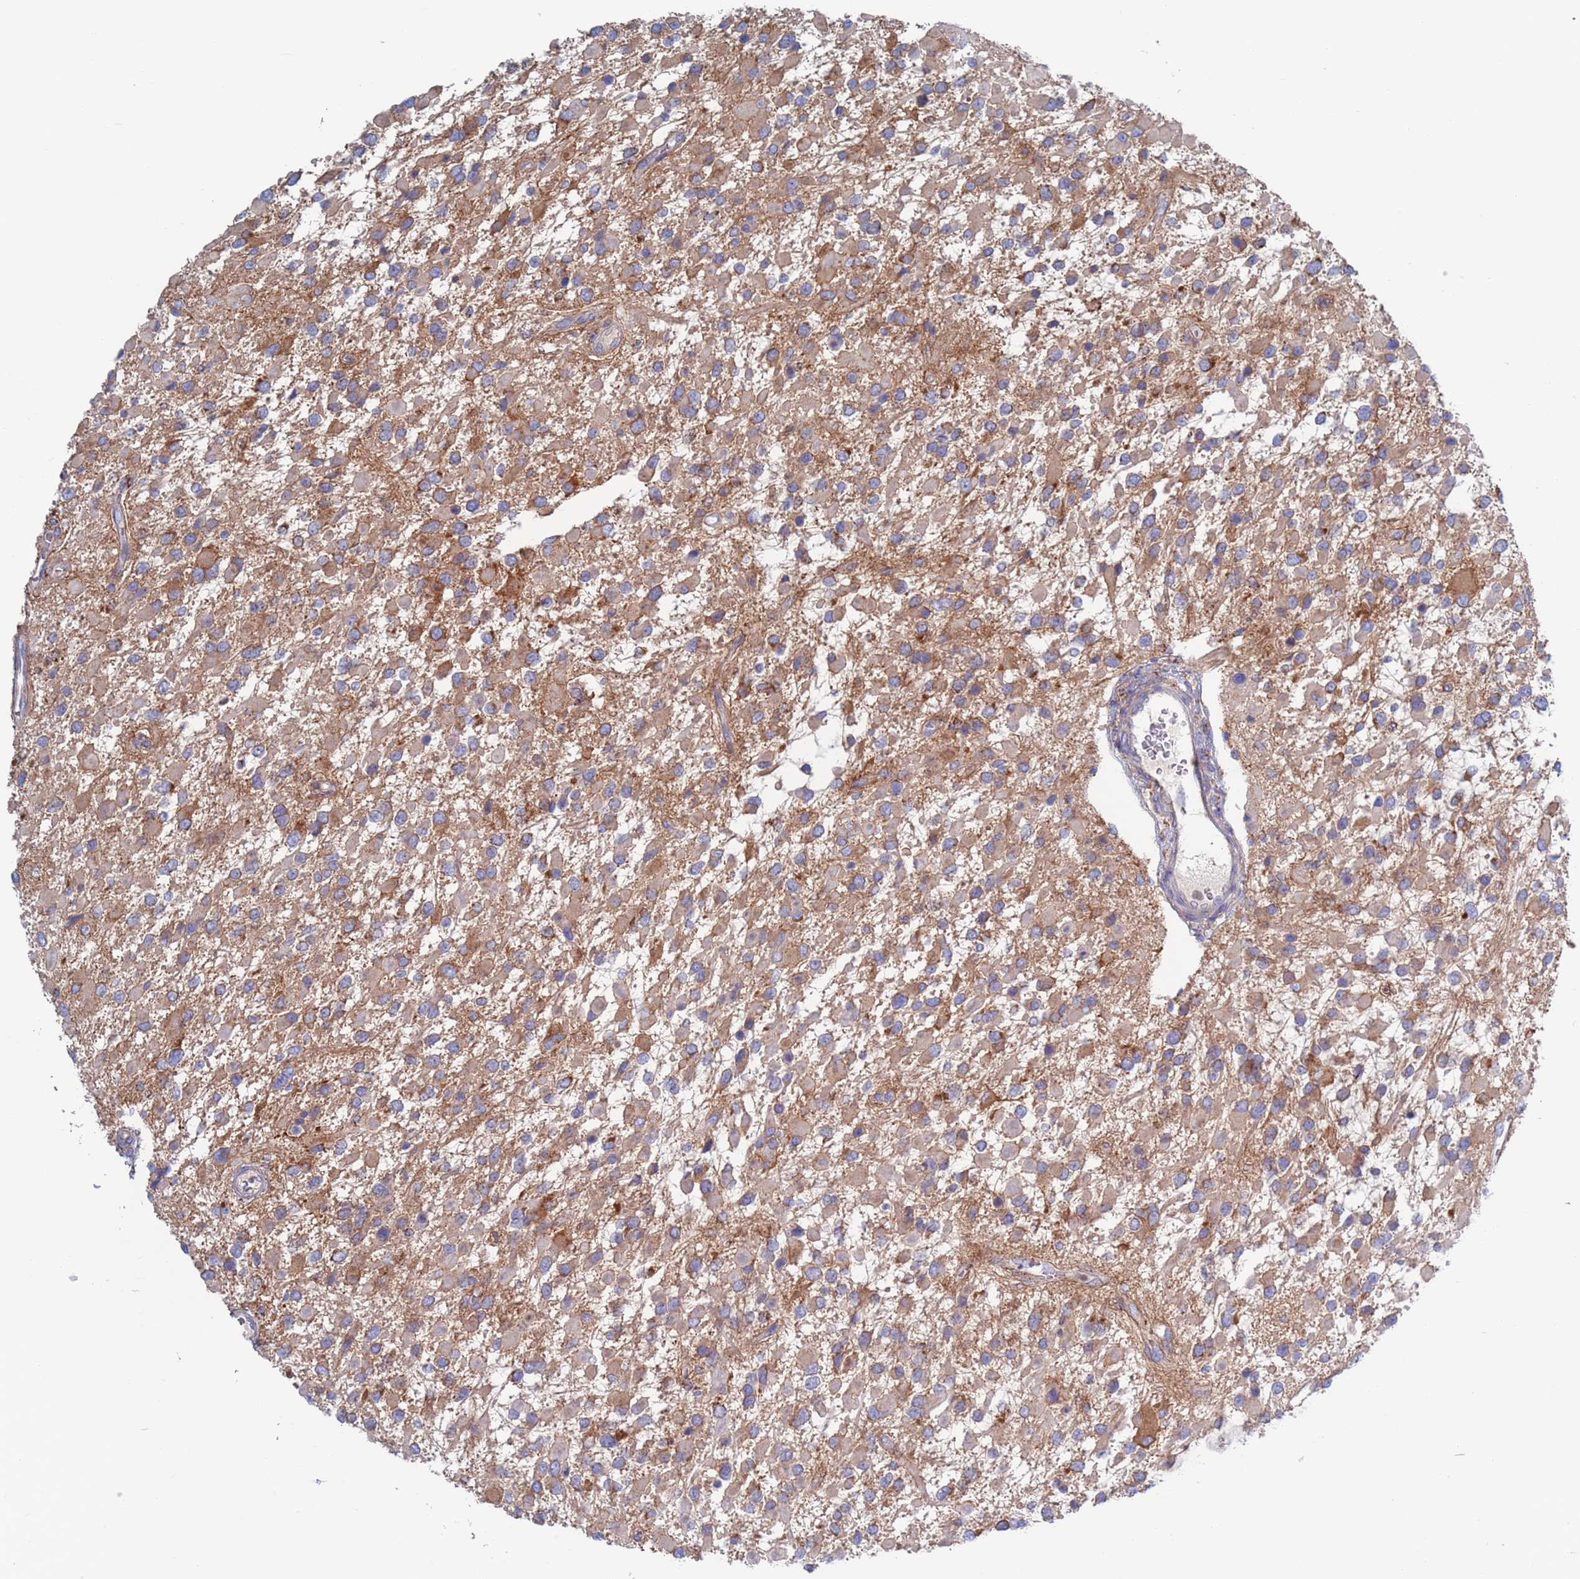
{"staining": {"intensity": "weak", "quantity": "25%-75%", "location": "cytoplasmic/membranous"}, "tissue": "glioma", "cell_type": "Tumor cells", "image_type": "cancer", "snomed": [{"axis": "morphology", "description": "Glioma, malignant, High grade"}, {"axis": "topography", "description": "Brain"}], "caption": "Tumor cells show low levels of weak cytoplasmic/membranous positivity in about 25%-75% of cells in human malignant high-grade glioma. (DAB IHC, brown staining for protein, blue staining for nuclei).", "gene": "CHCHD6", "patient": {"sex": "male", "age": 53}}